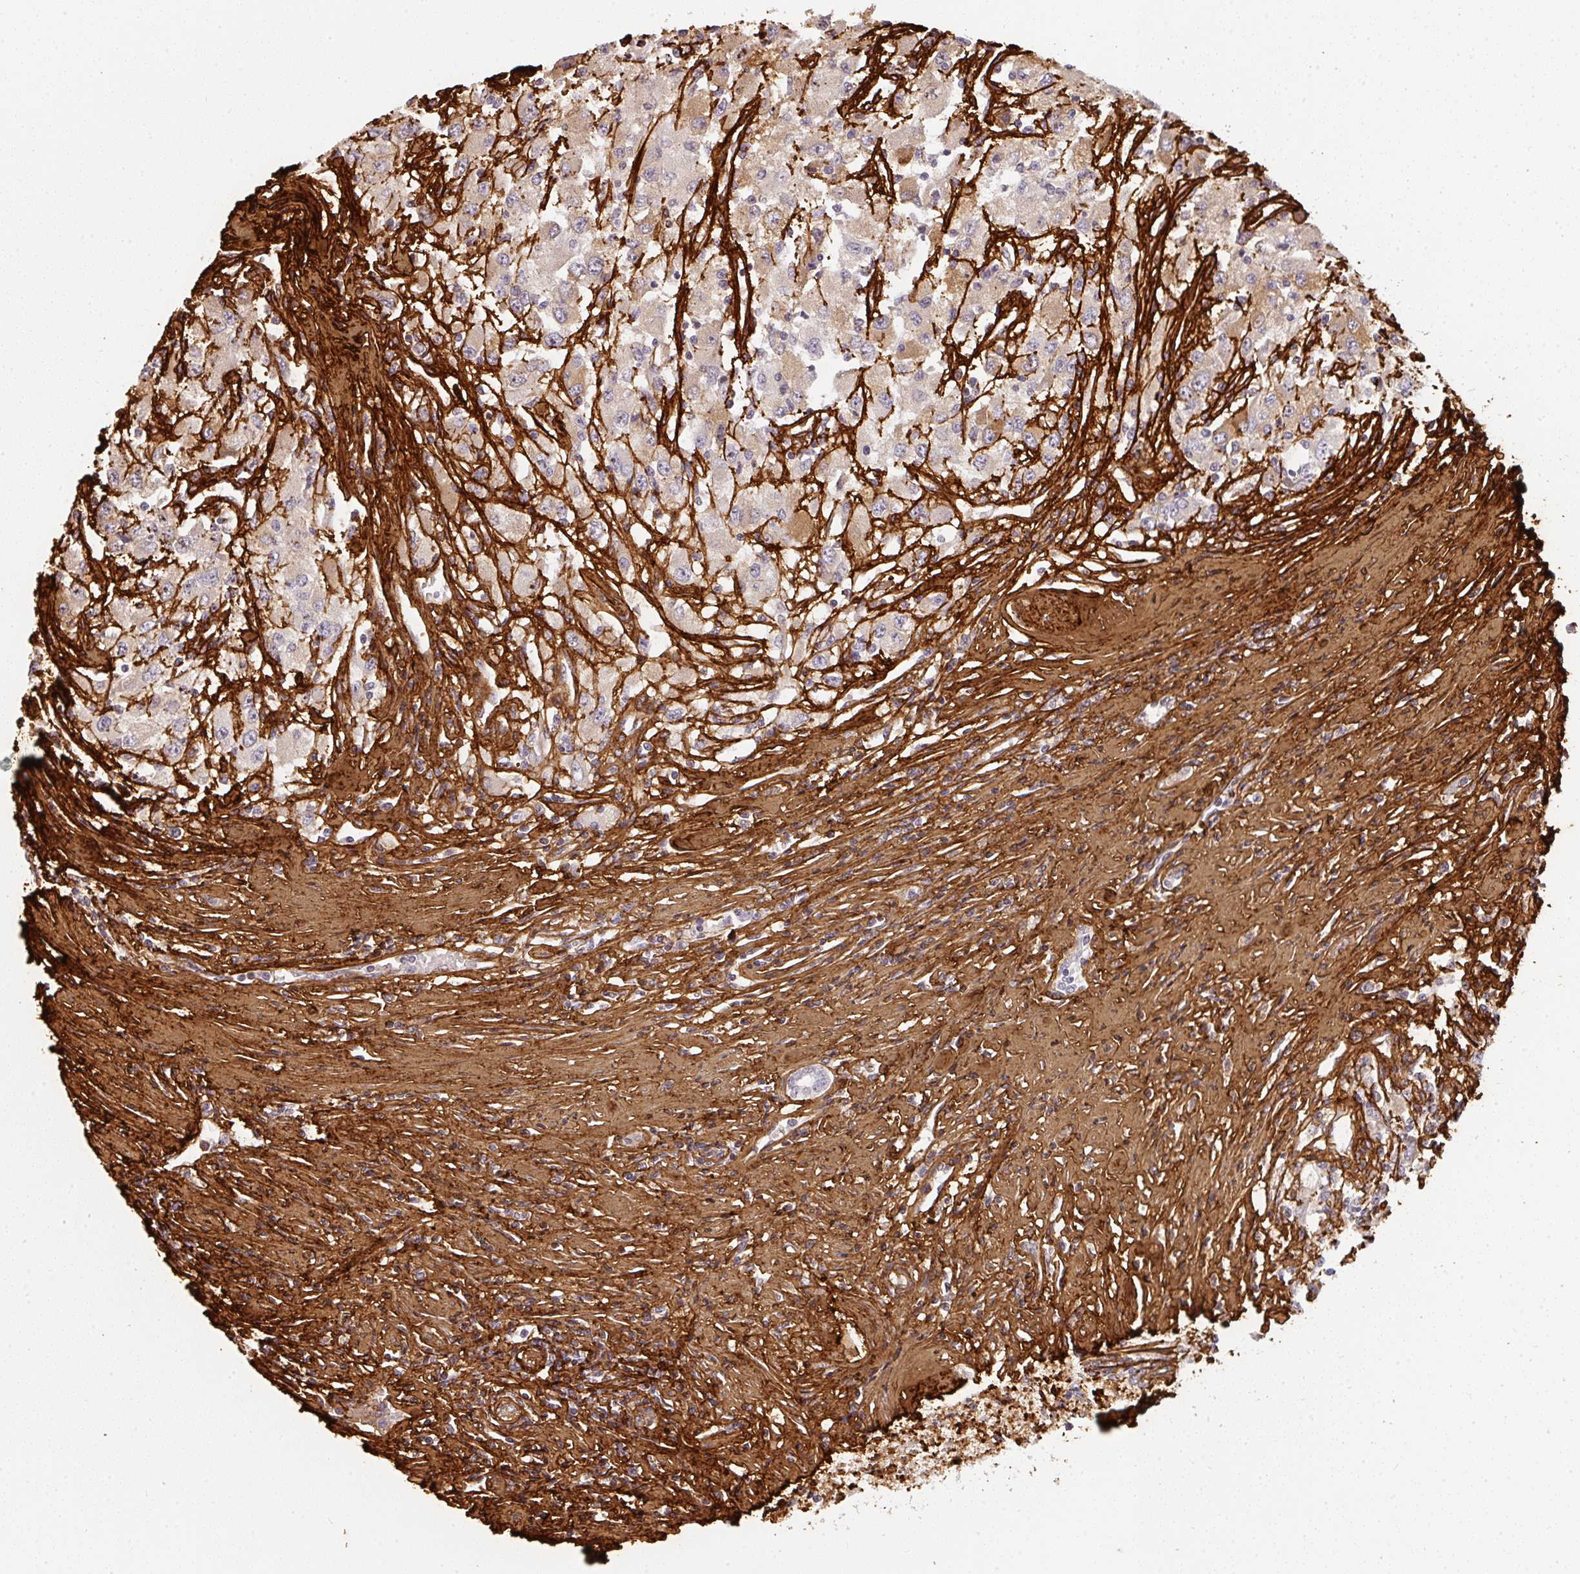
{"staining": {"intensity": "moderate", "quantity": "25%-75%", "location": "cytoplasmic/membranous"}, "tissue": "renal cancer", "cell_type": "Tumor cells", "image_type": "cancer", "snomed": [{"axis": "morphology", "description": "Adenocarcinoma, NOS"}, {"axis": "topography", "description": "Kidney"}], "caption": "Immunohistochemistry (IHC) micrograph of human renal cancer stained for a protein (brown), which displays medium levels of moderate cytoplasmic/membranous positivity in approximately 25%-75% of tumor cells.", "gene": "COL3A1", "patient": {"sex": "female", "age": 67}}